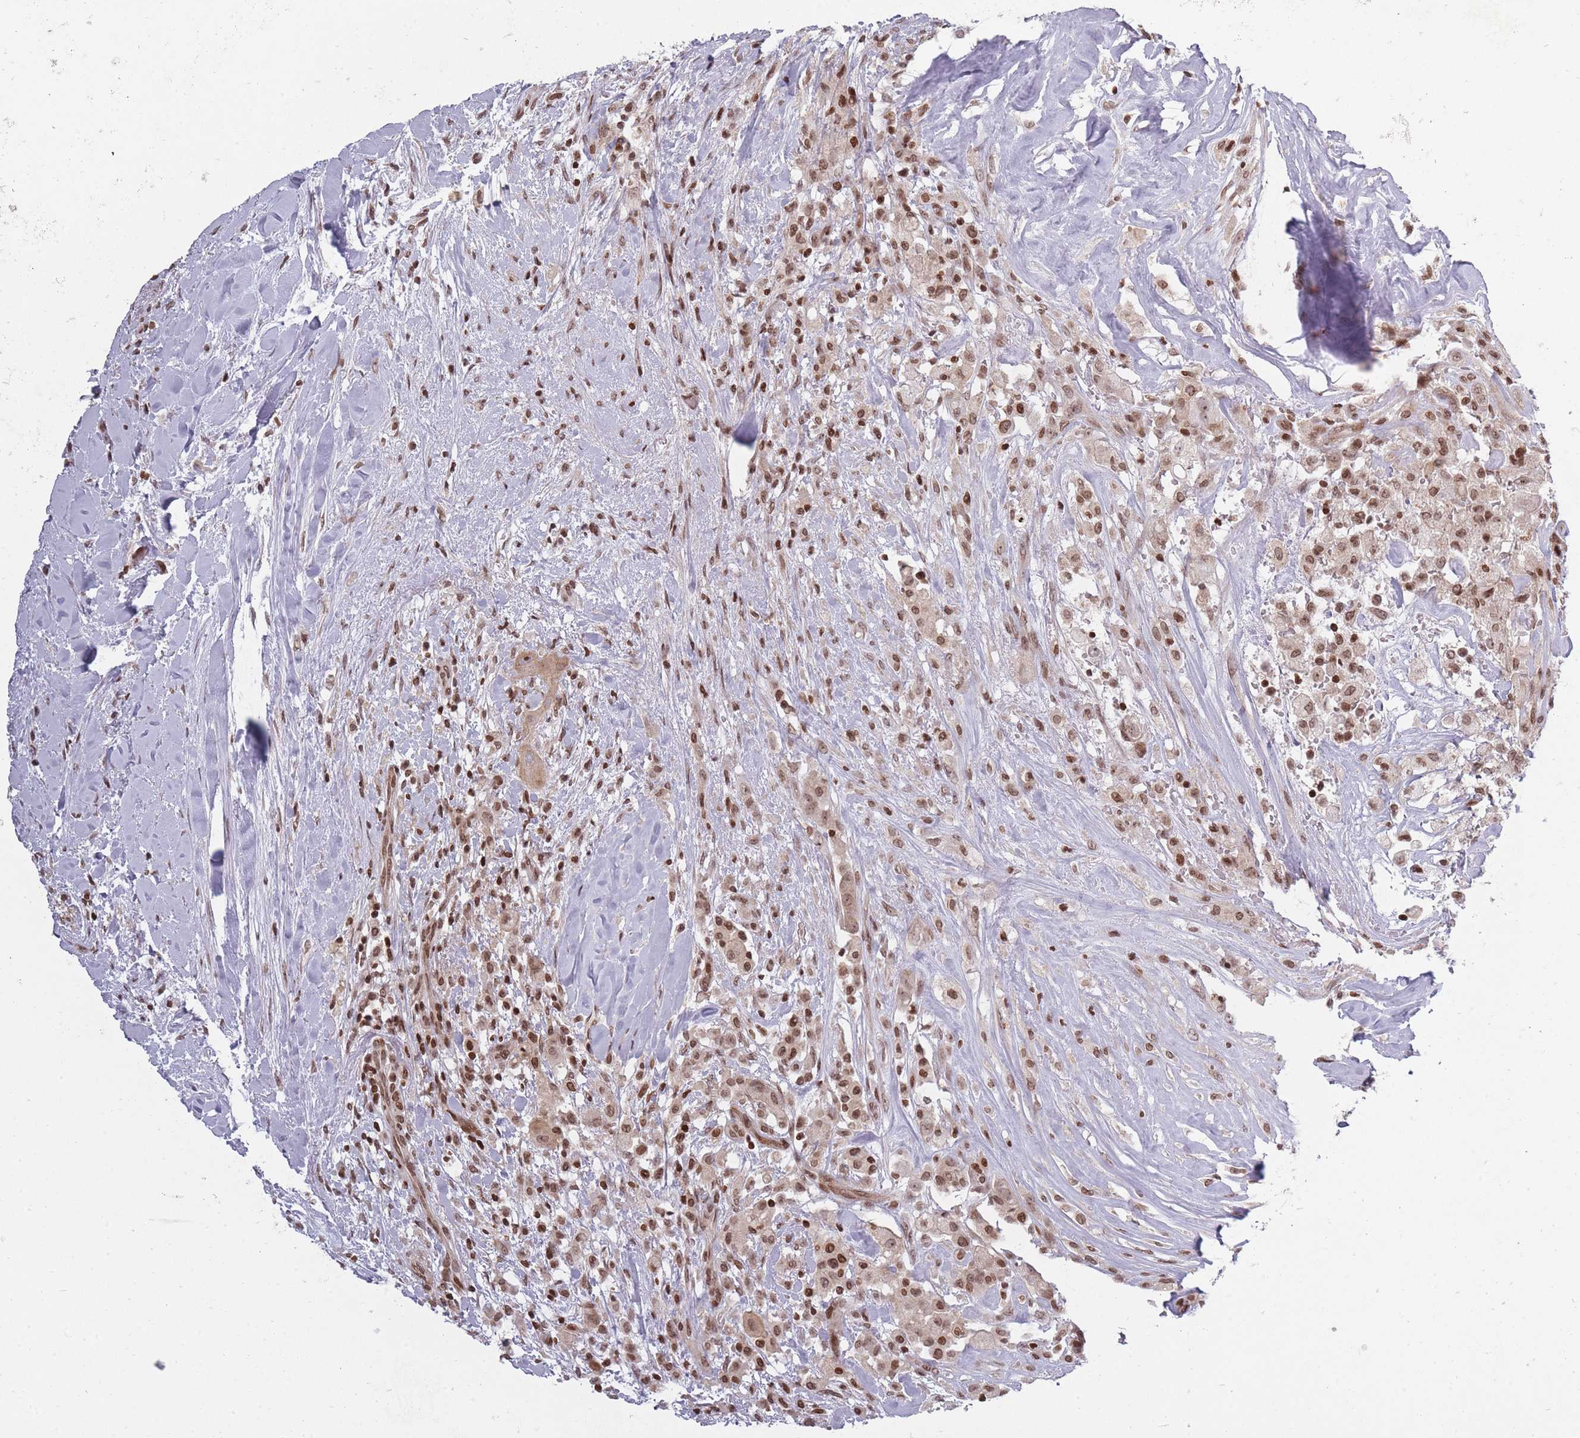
{"staining": {"intensity": "moderate", "quantity": ">75%", "location": "cytoplasmic/membranous,nuclear"}, "tissue": "thyroid cancer", "cell_type": "Tumor cells", "image_type": "cancer", "snomed": [{"axis": "morphology", "description": "Normal tissue, NOS"}, {"axis": "morphology", "description": "Papillary adenocarcinoma, NOS"}, {"axis": "topography", "description": "Thyroid gland"}], "caption": "Human thyroid cancer (papillary adenocarcinoma) stained for a protein (brown) demonstrates moderate cytoplasmic/membranous and nuclear positive positivity in approximately >75% of tumor cells.", "gene": "TMC6", "patient": {"sex": "female", "age": 59}}